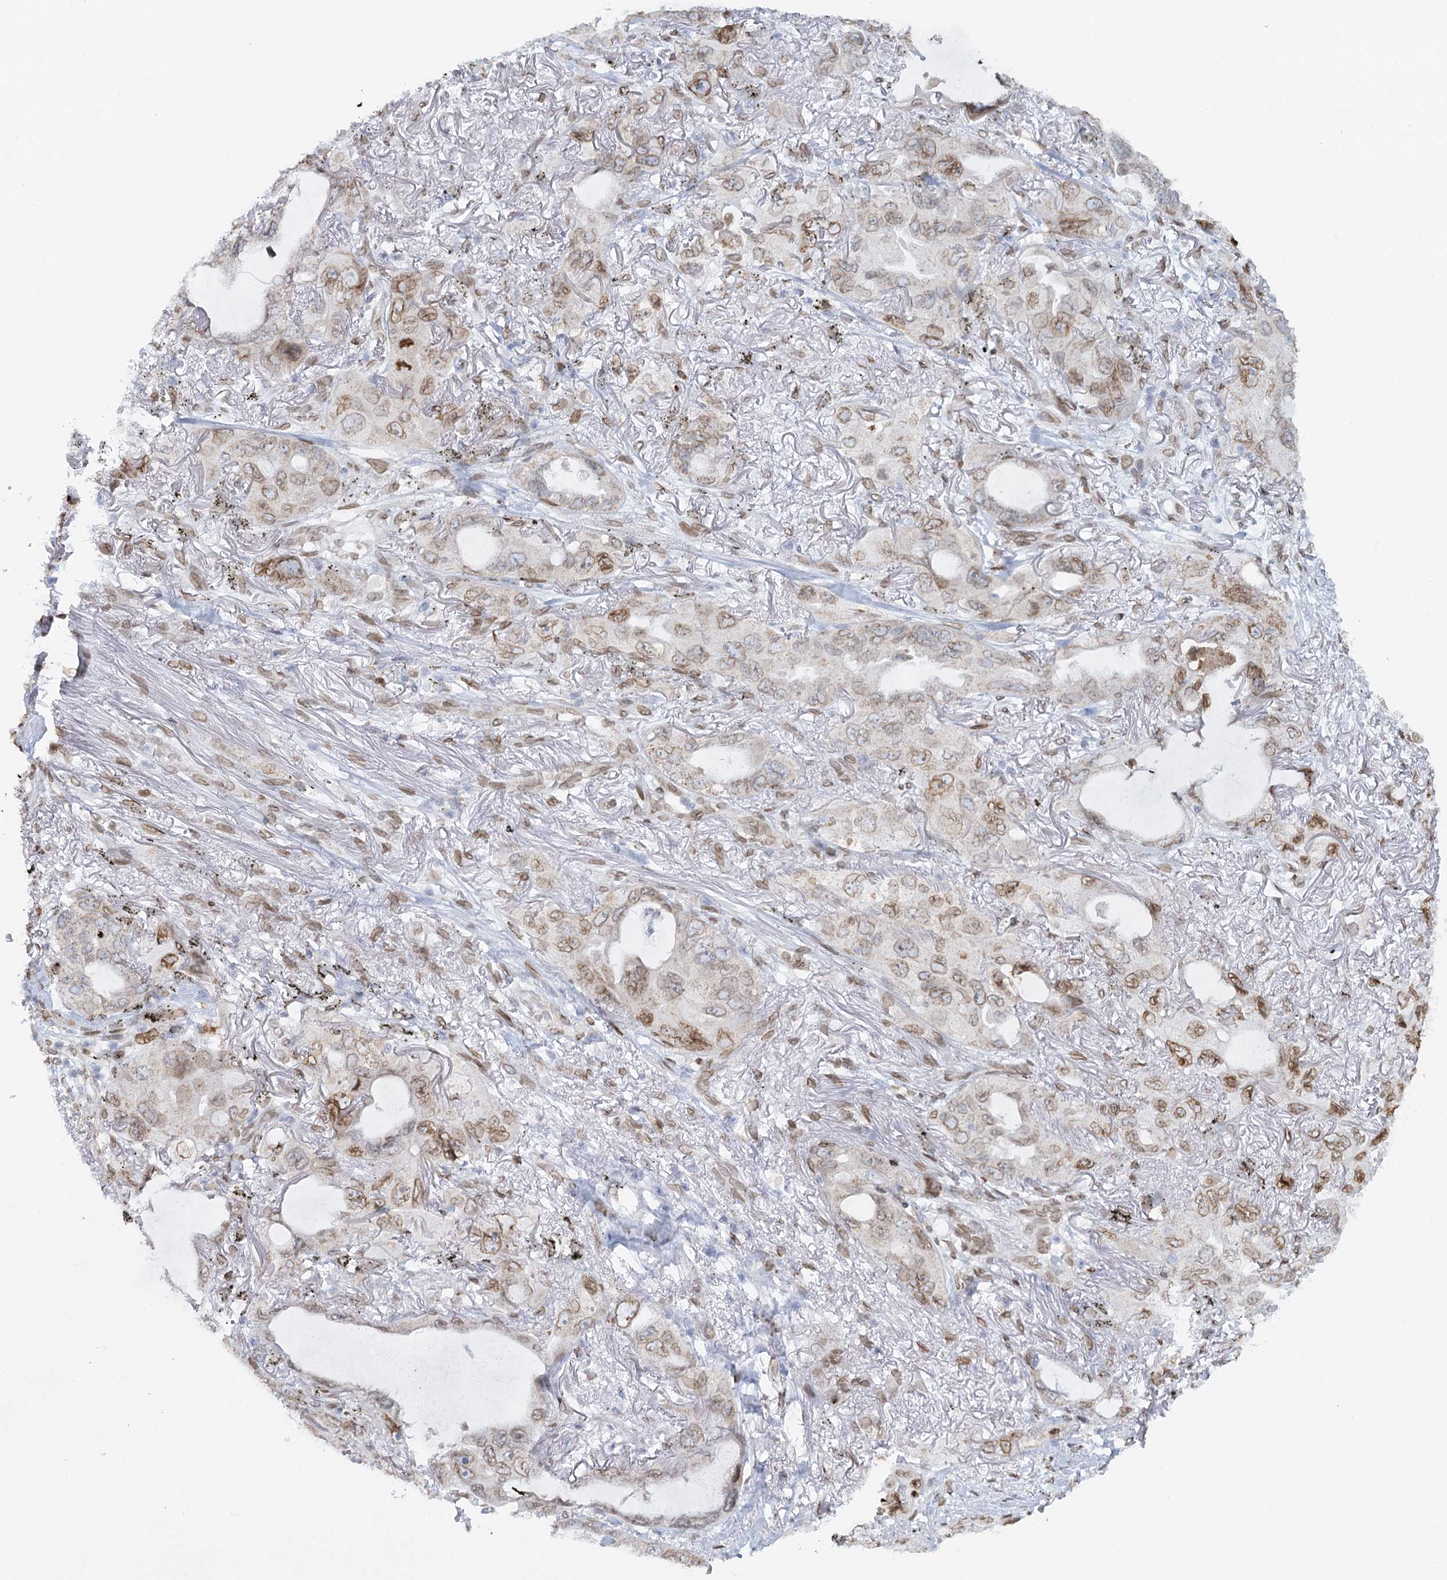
{"staining": {"intensity": "moderate", "quantity": "<25%", "location": "cytoplasmic/membranous,nuclear"}, "tissue": "lung cancer", "cell_type": "Tumor cells", "image_type": "cancer", "snomed": [{"axis": "morphology", "description": "Squamous cell carcinoma, NOS"}, {"axis": "topography", "description": "Lung"}], "caption": "About <25% of tumor cells in lung cancer (squamous cell carcinoma) reveal moderate cytoplasmic/membranous and nuclear protein staining as visualized by brown immunohistochemical staining.", "gene": "VWA5A", "patient": {"sex": "female", "age": 73}}